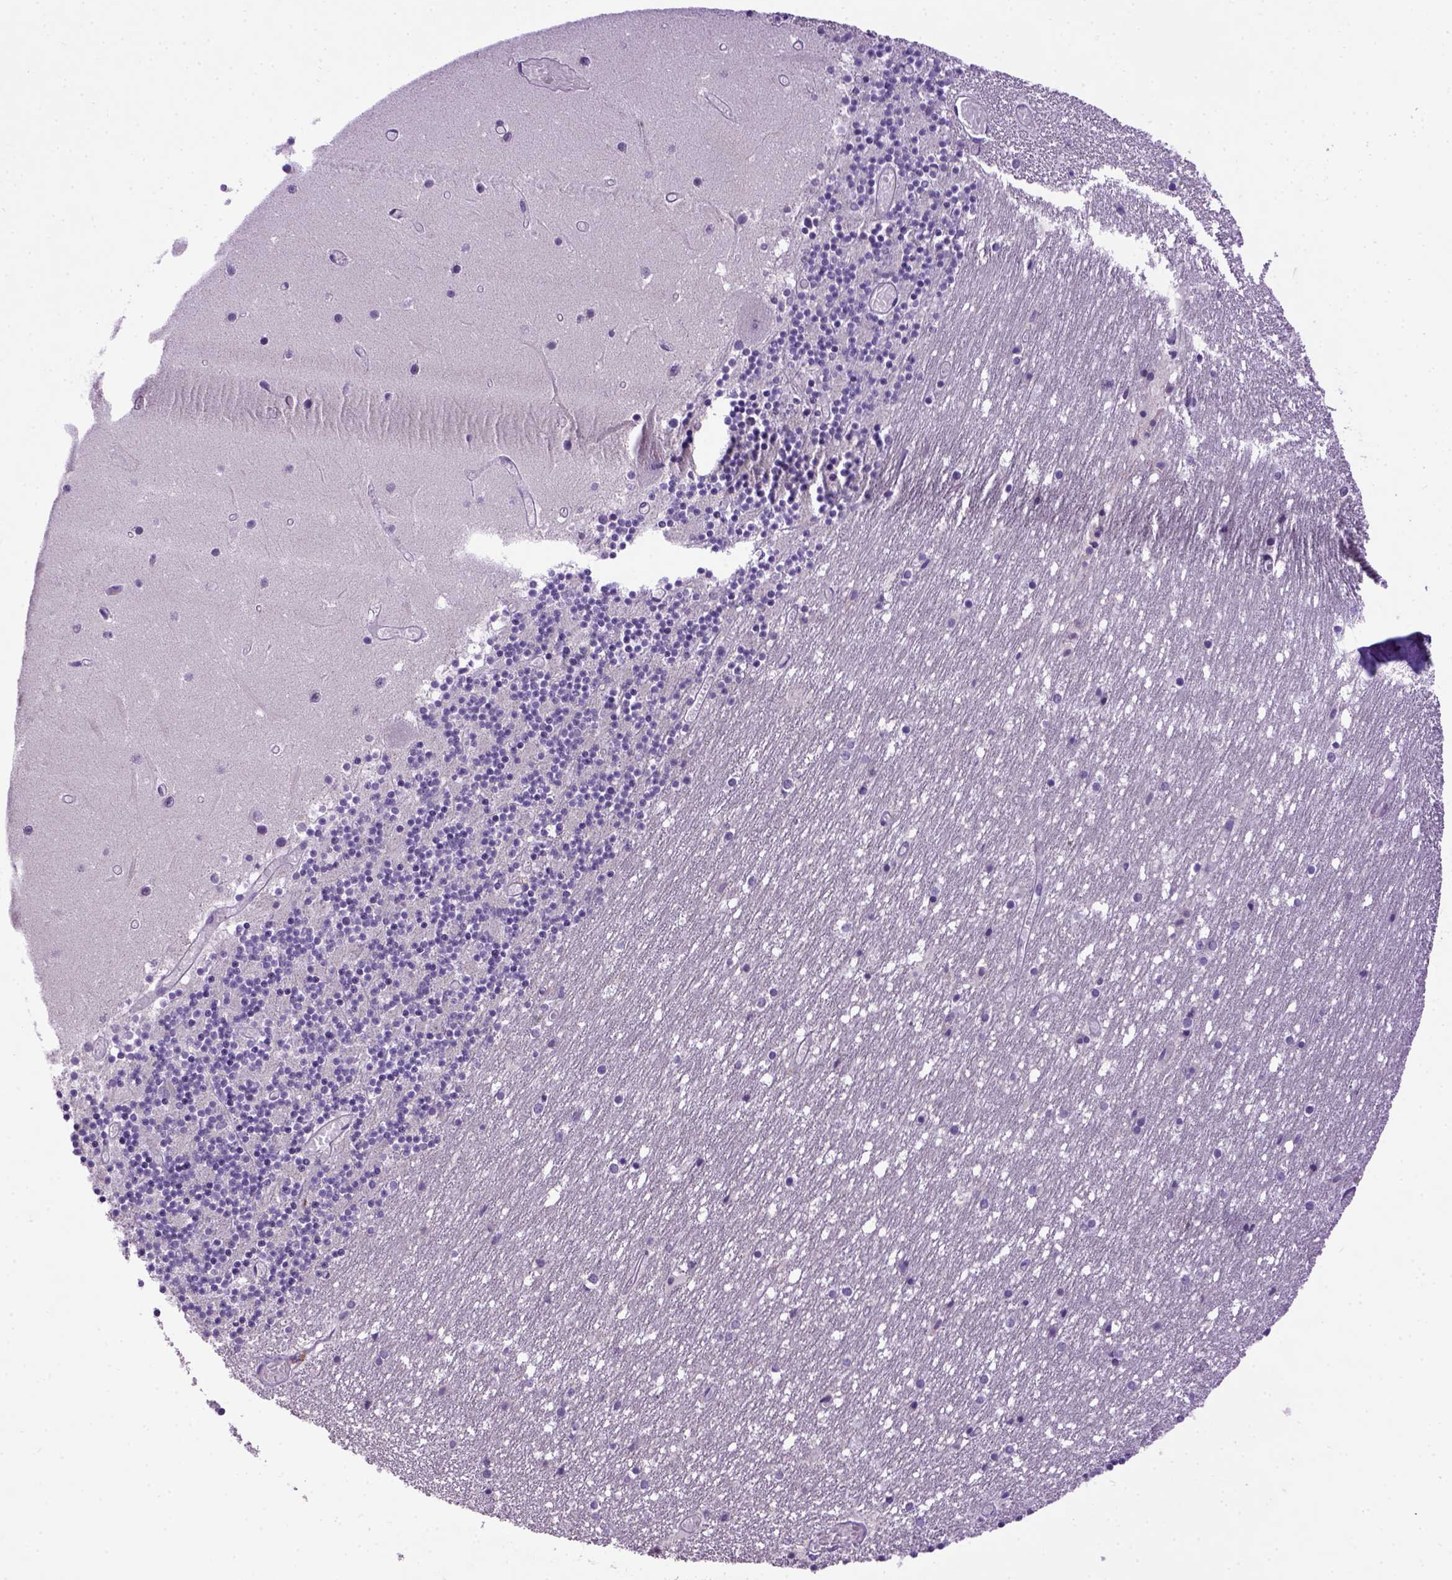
{"staining": {"intensity": "negative", "quantity": "none", "location": "none"}, "tissue": "cerebellum", "cell_type": "Cells in granular layer", "image_type": "normal", "snomed": [{"axis": "morphology", "description": "Normal tissue, NOS"}, {"axis": "topography", "description": "Cerebellum"}], "caption": "Human cerebellum stained for a protein using immunohistochemistry (IHC) shows no positivity in cells in granular layer.", "gene": "CDH1", "patient": {"sex": "female", "age": 28}}